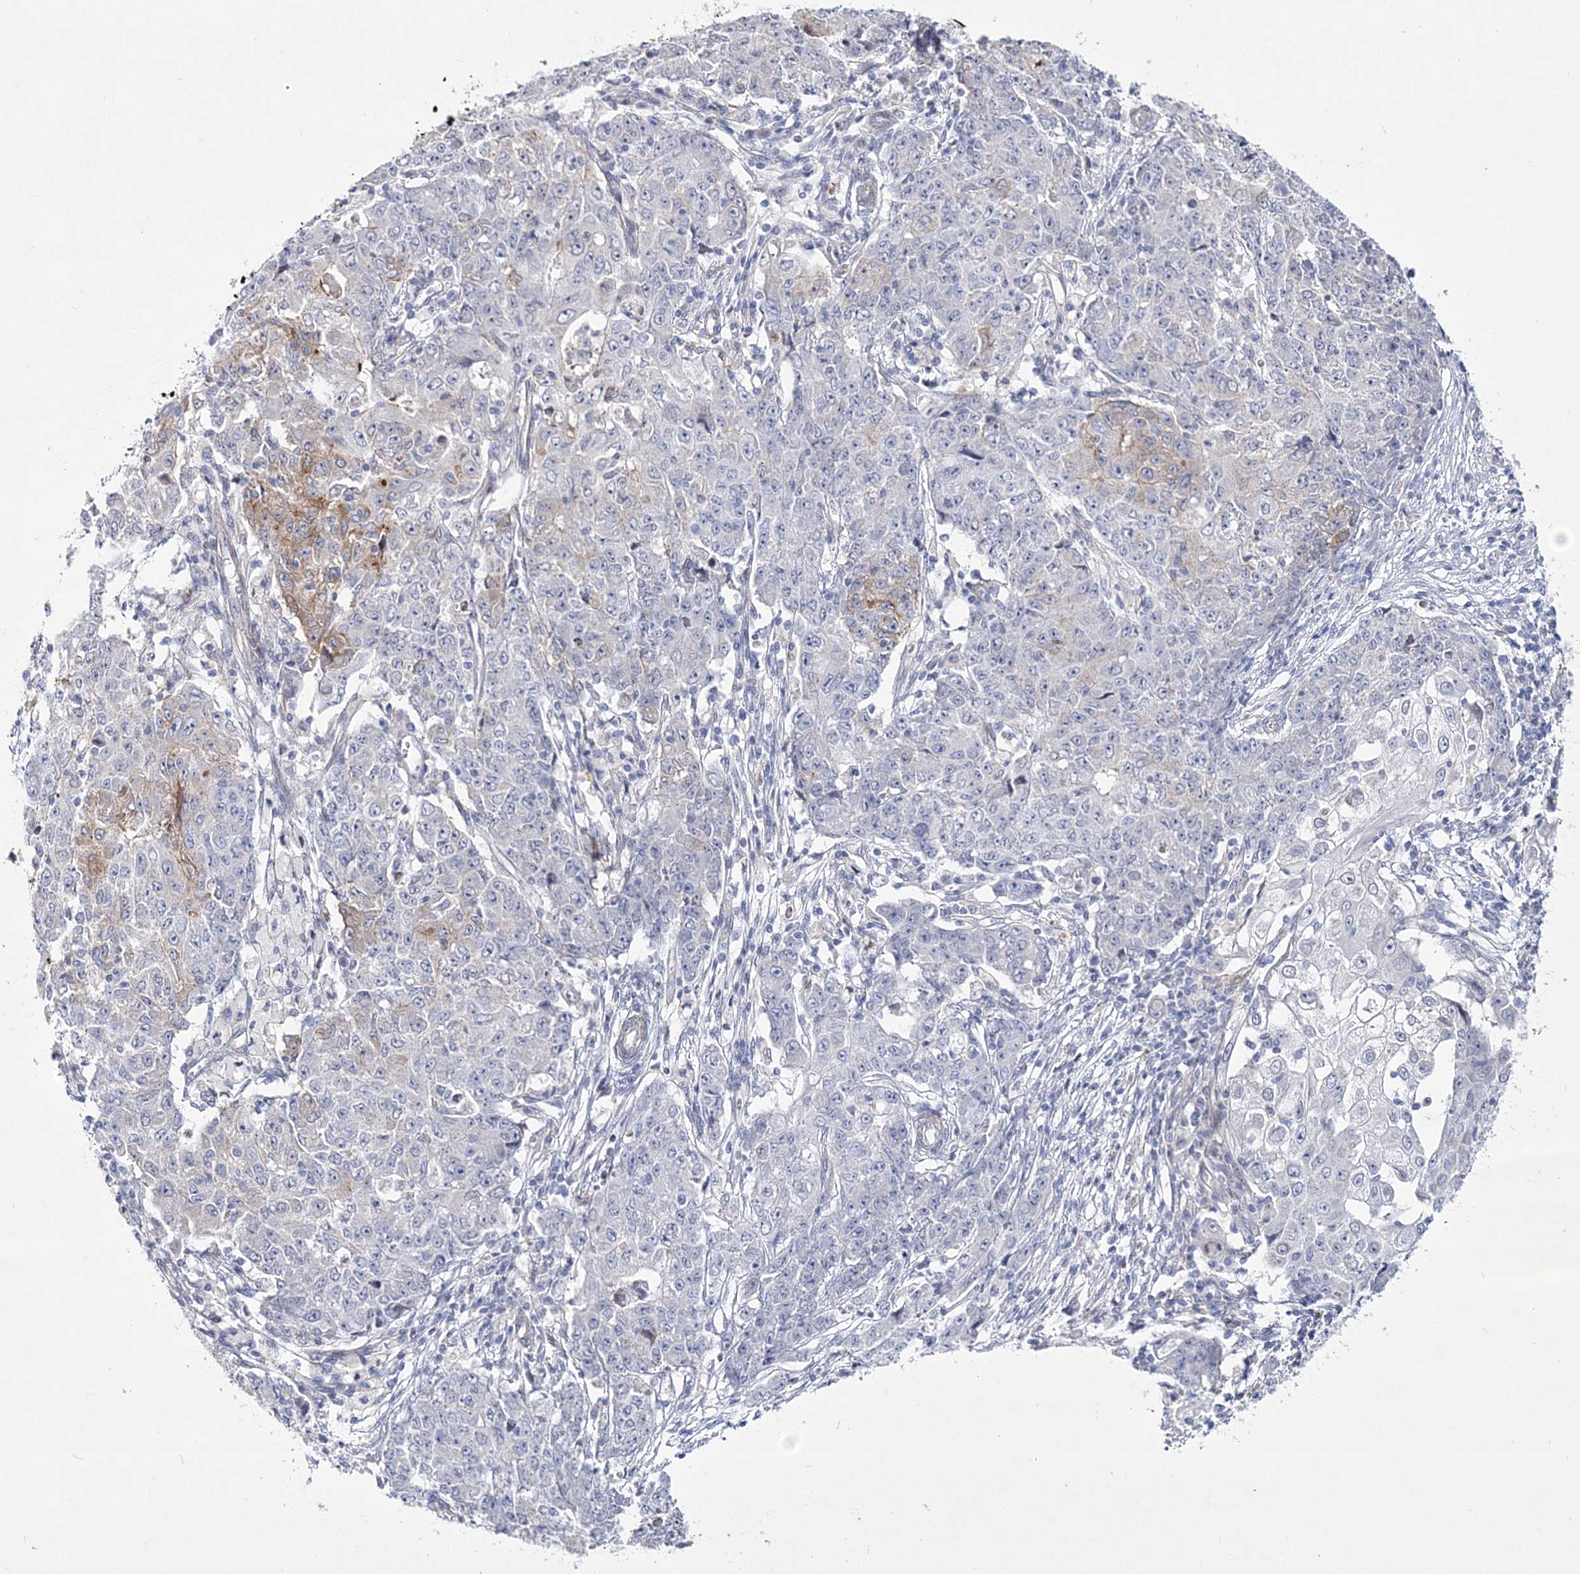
{"staining": {"intensity": "negative", "quantity": "none", "location": "none"}, "tissue": "ovarian cancer", "cell_type": "Tumor cells", "image_type": "cancer", "snomed": [{"axis": "morphology", "description": "Carcinoma, endometroid"}, {"axis": "topography", "description": "Ovary"}], "caption": "Protein analysis of endometroid carcinoma (ovarian) demonstrates no significant positivity in tumor cells. (Brightfield microscopy of DAB (3,3'-diaminobenzidine) immunohistochemistry at high magnification).", "gene": "ANO1", "patient": {"sex": "female", "age": 42}}